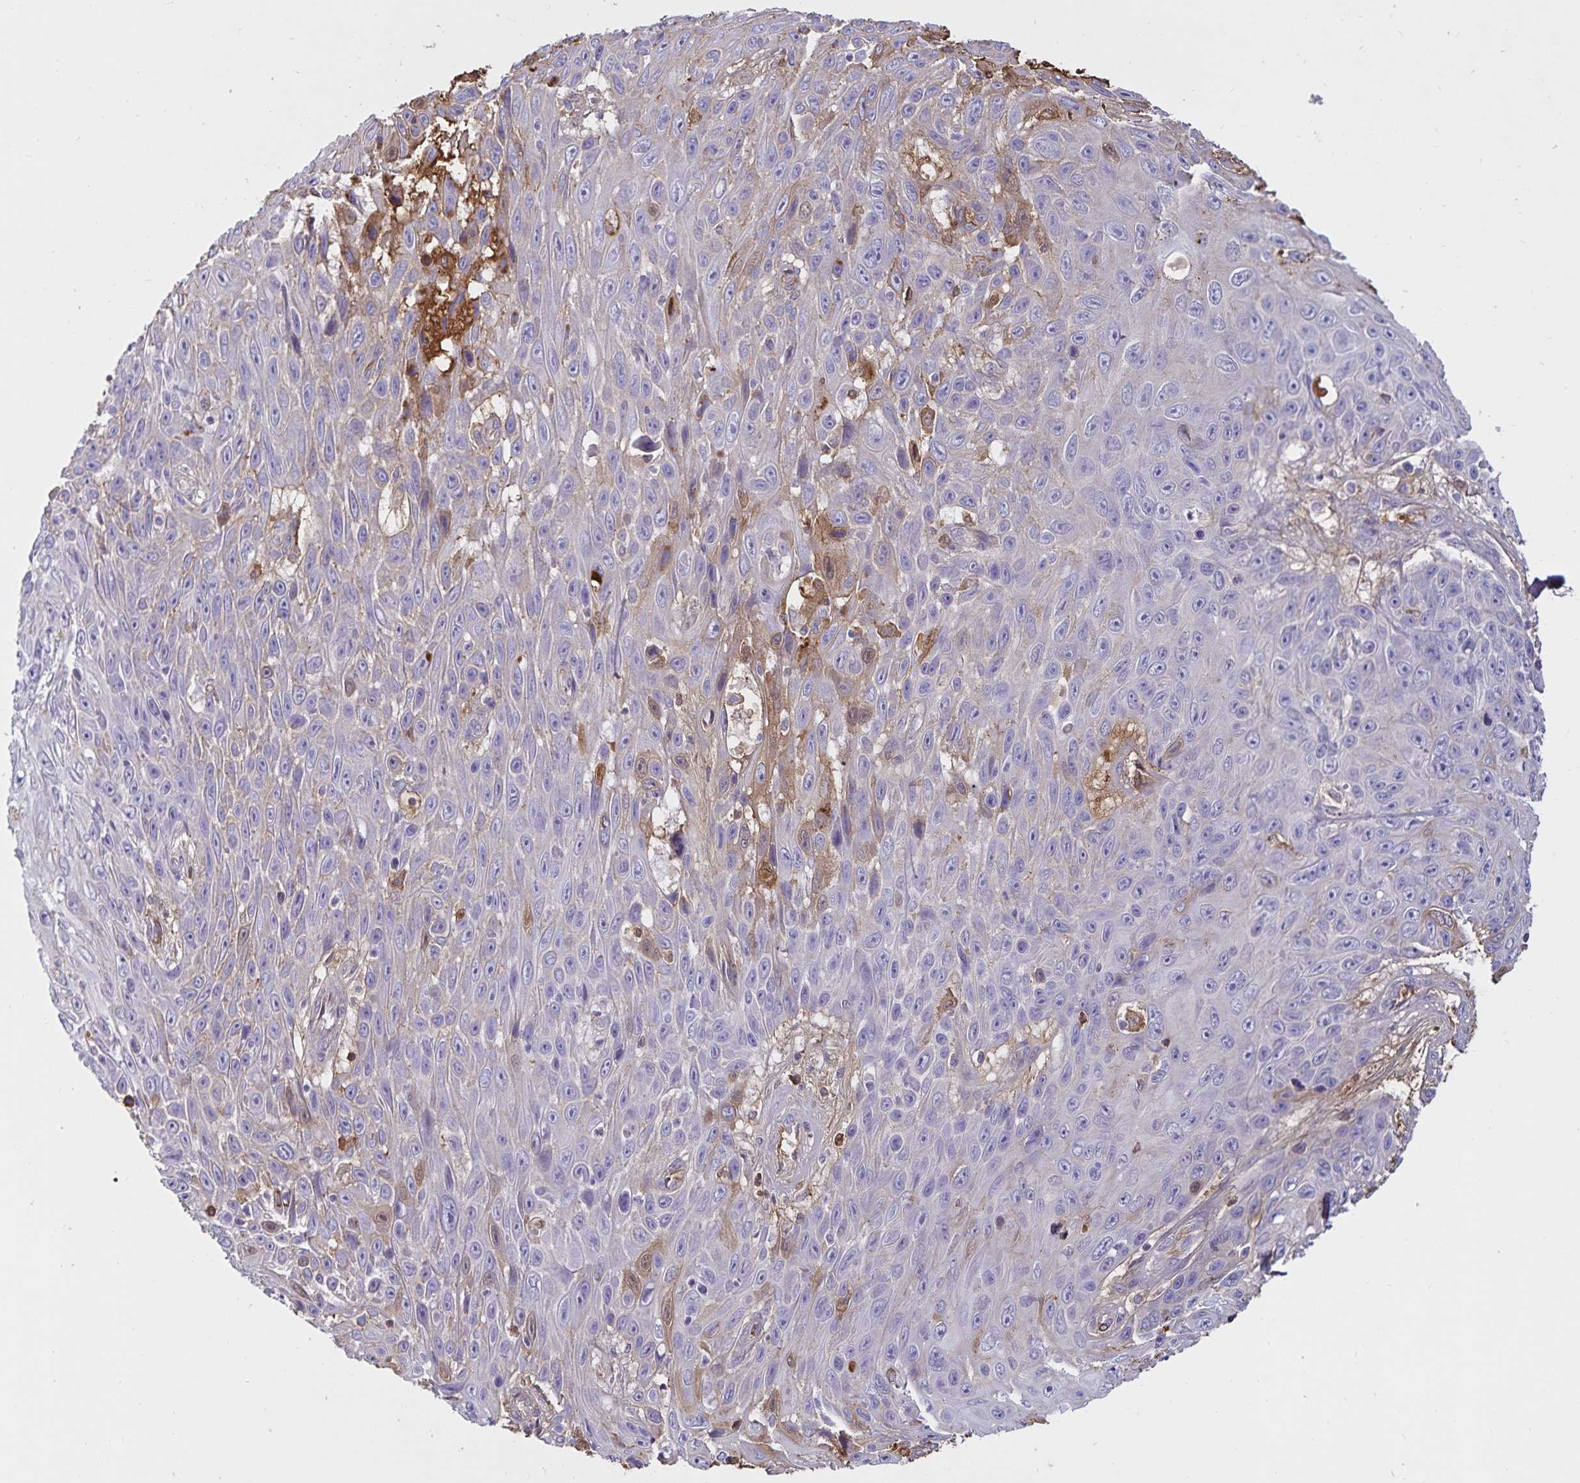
{"staining": {"intensity": "weak", "quantity": "<25%", "location": "cytoplasmic/membranous"}, "tissue": "skin cancer", "cell_type": "Tumor cells", "image_type": "cancer", "snomed": [{"axis": "morphology", "description": "Squamous cell carcinoma, NOS"}, {"axis": "topography", "description": "Skin"}], "caption": "High power microscopy histopathology image of an immunohistochemistry (IHC) photomicrograph of skin cancer, revealing no significant expression in tumor cells.", "gene": "FGG", "patient": {"sex": "male", "age": 82}}